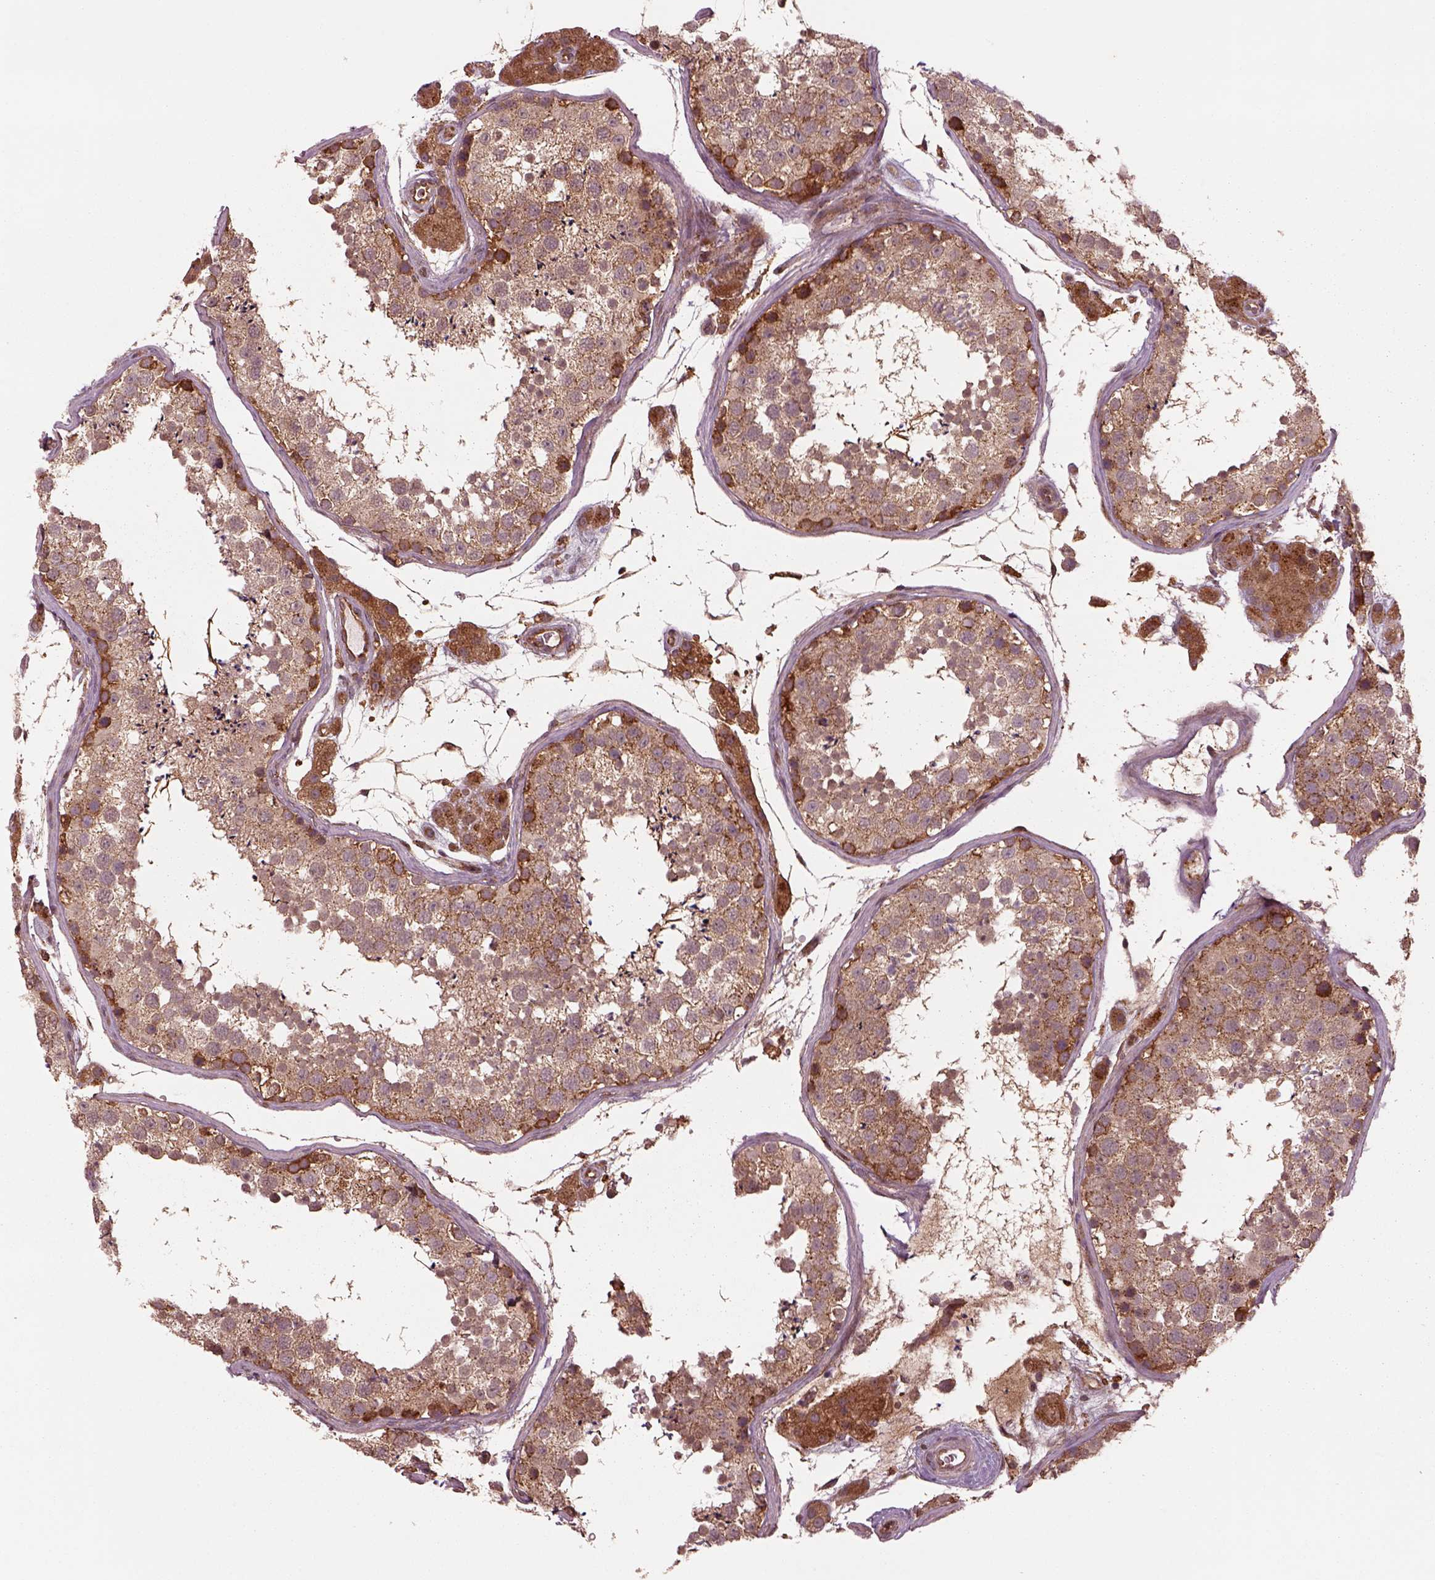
{"staining": {"intensity": "strong", "quantity": "<25%", "location": "cytoplasmic/membranous"}, "tissue": "testis", "cell_type": "Cells in seminiferous ducts", "image_type": "normal", "snomed": [{"axis": "morphology", "description": "Normal tissue, NOS"}, {"axis": "topography", "description": "Testis"}], "caption": "Immunohistochemistry micrograph of unremarkable human testis stained for a protein (brown), which reveals medium levels of strong cytoplasmic/membranous expression in approximately <25% of cells in seminiferous ducts.", "gene": "WASHC2A", "patient": {"sex": "male", "age": 41}}